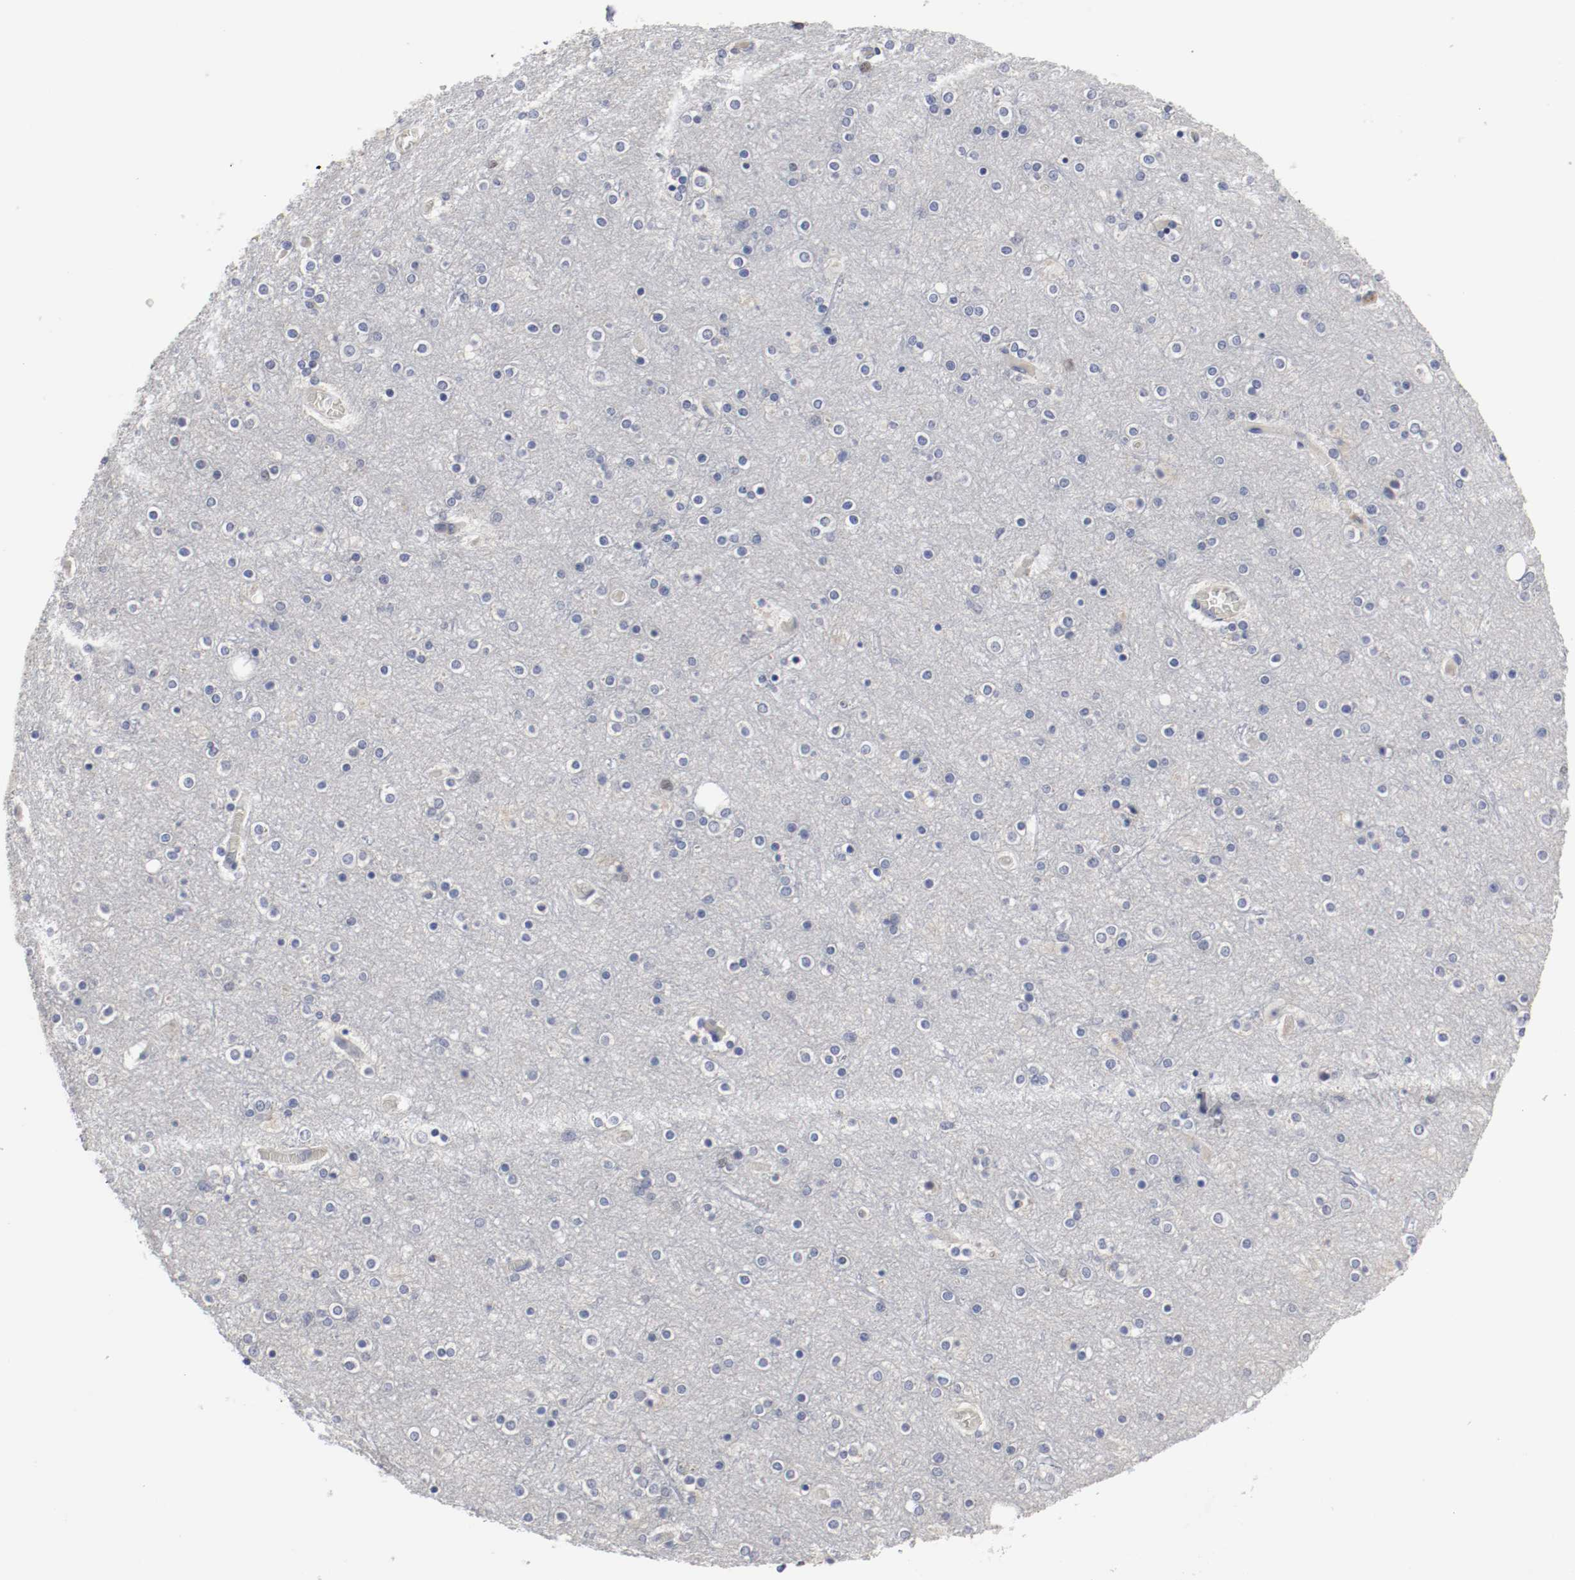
{"staining": {"intensity": "negative", "quantity": "none", "location": "none"}, "tissue": "cerebral cortex", "cell_type": "Endothelial cells", "image_type": "normal", "snomed": [{"axis": "morphology", "description": "Normal tissue, NOS"}, {"axis": "topography", "description": "Cerebral cortex"}], "caption": "Endothelial cells are negative for brown protein staining in benign cerebral cortex. Brightfield microscopy of immunohistochemistry stained with DAB (brown) and hematoxylin (blue), captured at high magnification.", "gene": "MCM6", "patient": {"sex": "female", "age": 54}}